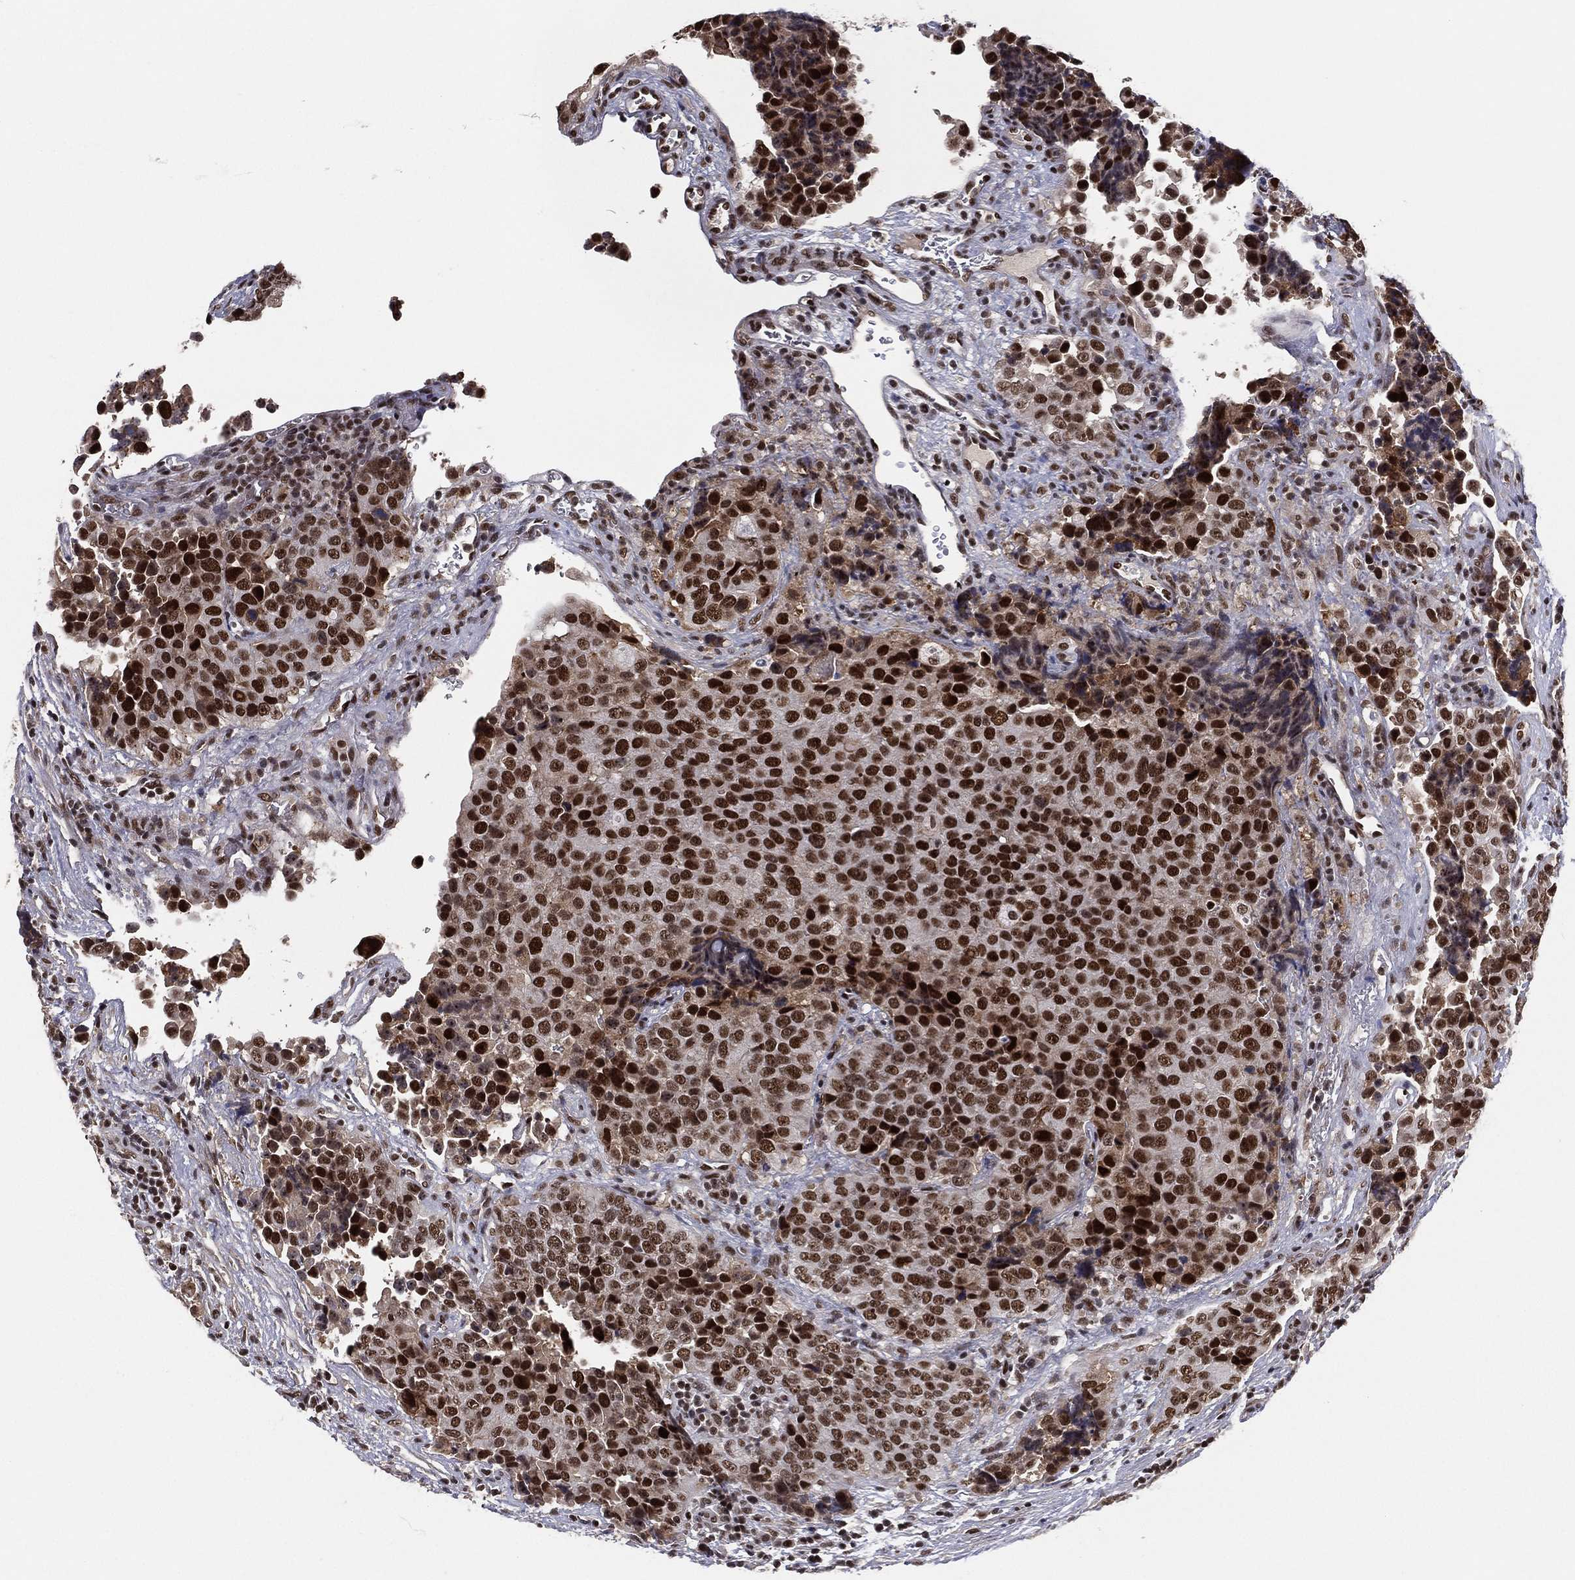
{"staining": {"intensity": "strong", "quantity": ">75%", "location": "nuclear"}, "tissue": "urothelial cancer", "cell_type": "Tumor cells", "image_type": "cancer", "snomed": [{"axis": "morphology", "description": "Urothelial carcinoma, NOS"}, {"axis": "topography", "description": "Urinary bladder"}], "caption": "Approximately >75% of tumor cells in urothelial cancer show strong nuclear protein positivity as visualized by brown immunohistochemical staining.", "gene": "GPALPP1", "patient": {"sex": "male", "age": 52}}